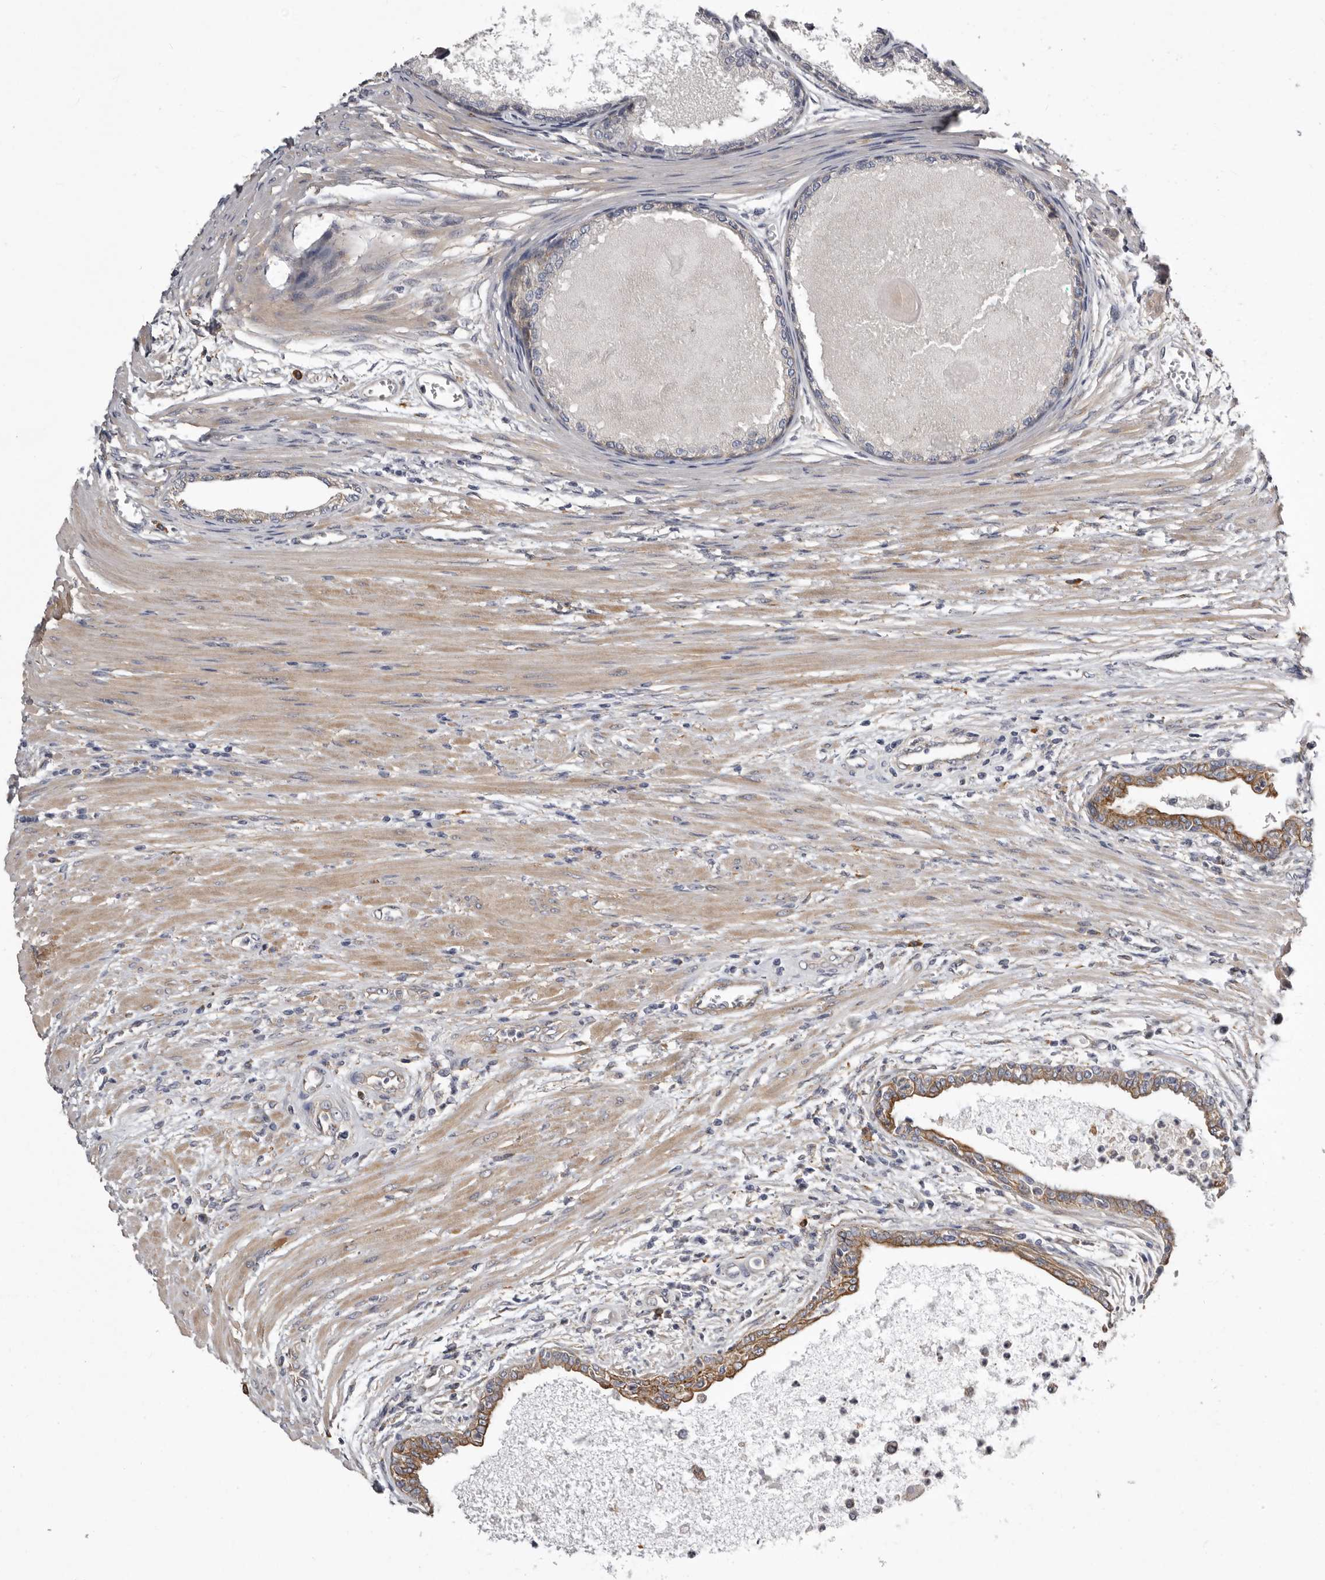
{"staining": {"intensity": "moderate", "quantity": "25%-75%", "location": "cytoplasmic/membranous"}, "tissue": "prostate cancer", "cell_type": "Tumor cells", "image_type": "cancer", "snomed": [{"axis": "morphology", "description": "Normal tissue, NOS"}, {"axis": "morphology", "description": "Adenocarcinoma, Low grade"}, {"axis": "topography", "description": "Prostate"}, {"axis": "topography", "description": "Peripheral nerve tissue"}], "caption": "High-power microscopy captured an immunohistochemistry histopathology image of prostate cancer, revealing moderate cytoplasmic/membranous positivity in approximately 25%-75% of tumor cells. Nuclei are stained in blue.", "gene": "ENAH", "patient": {"sex": "male", "age": 71}}